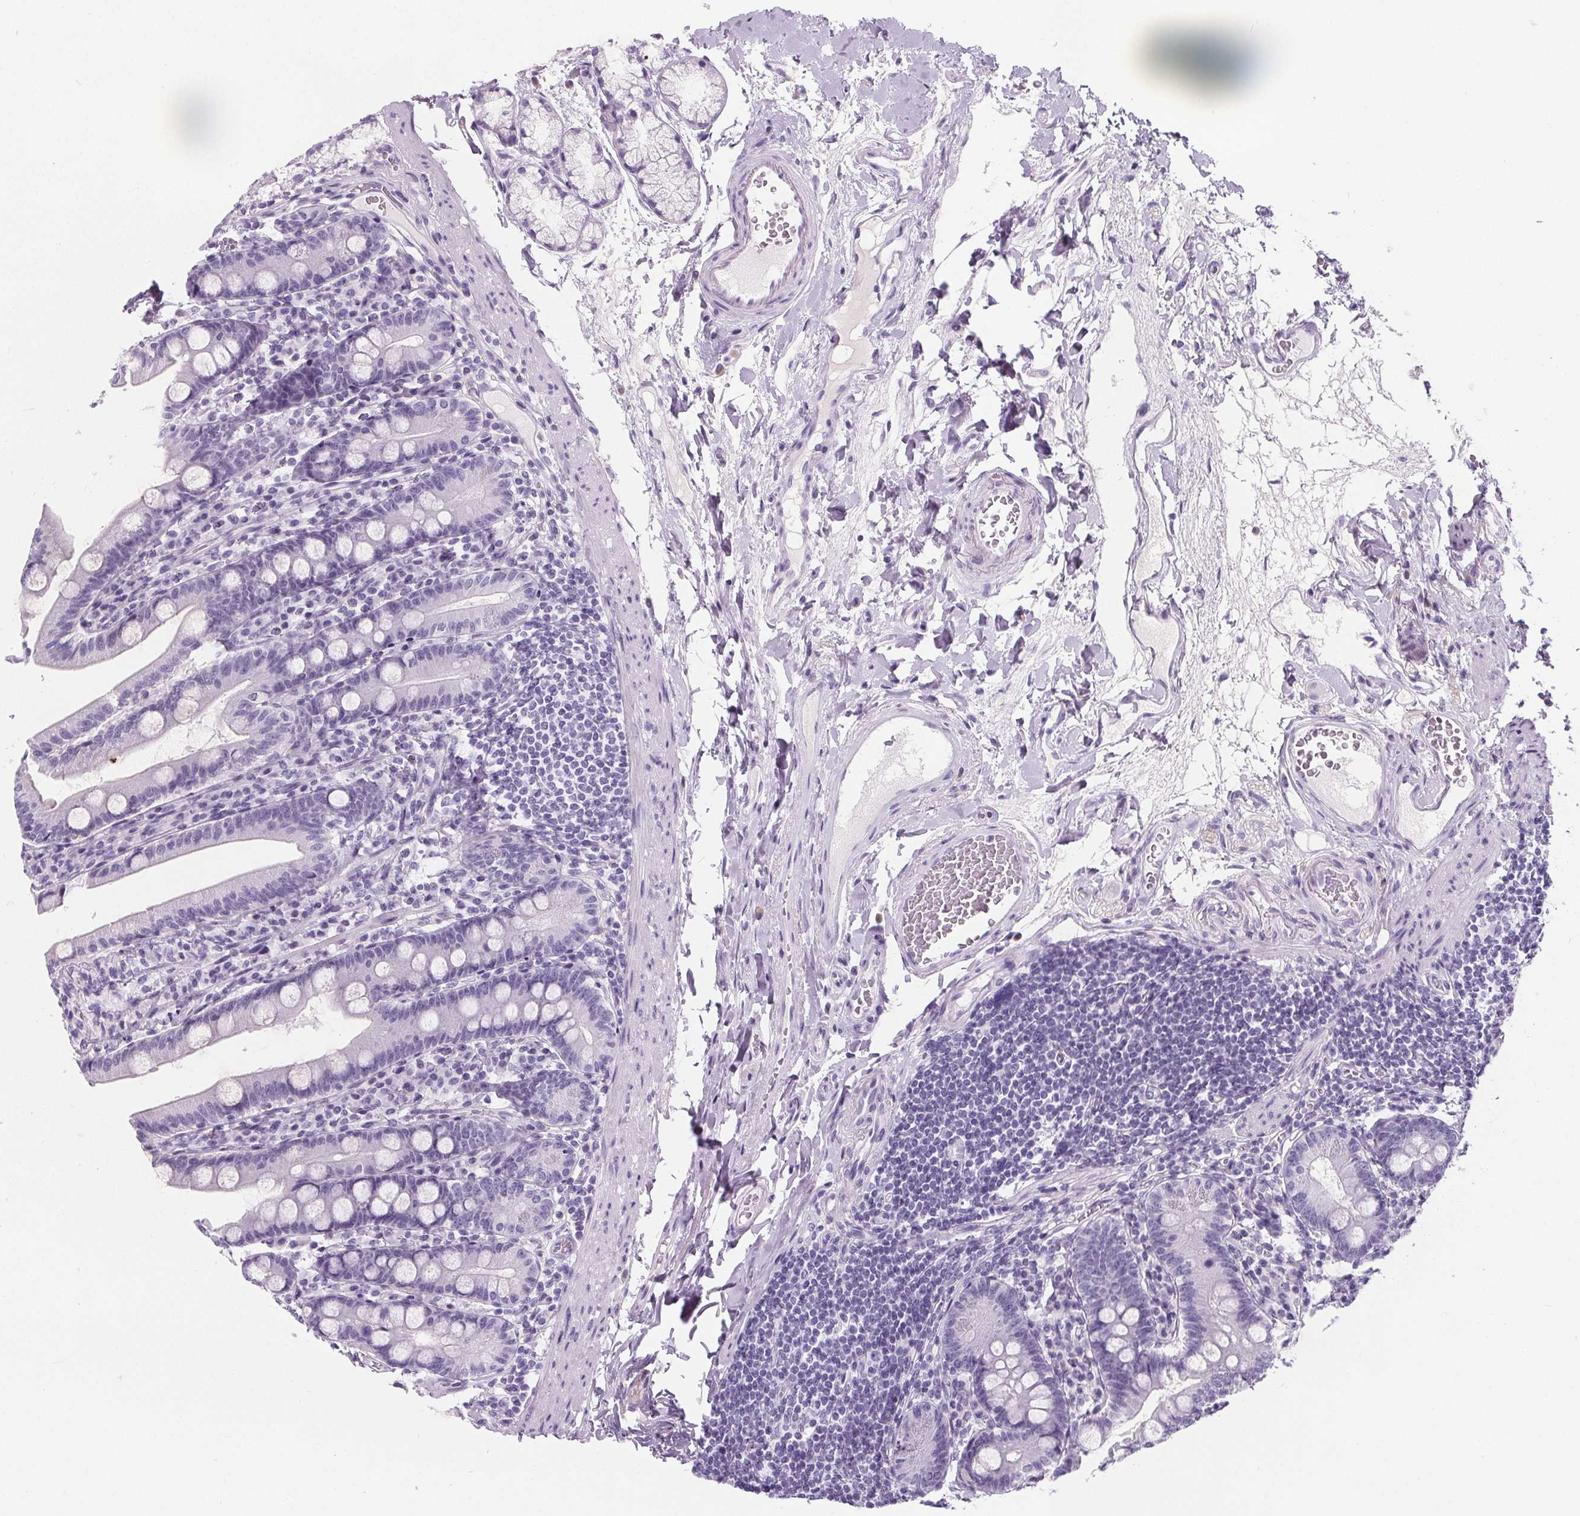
{"staining": {"intensity": "negative", "quantity": "none", "location": "none"}, "tissue": "duodenum", "cell_type": "Glandular cells", "image_type": "normal", "snomed": [{"axis": "morphology", "description": "Normal tissue, NOS"}, {"axis": "topography", "description": "Duodenum"}], "caption": "The micrograph demonstrates no significant expression in glandular cells of duodenum.", "gene": "ADRB1", "patient": {"sex": "female", "age": 67}}